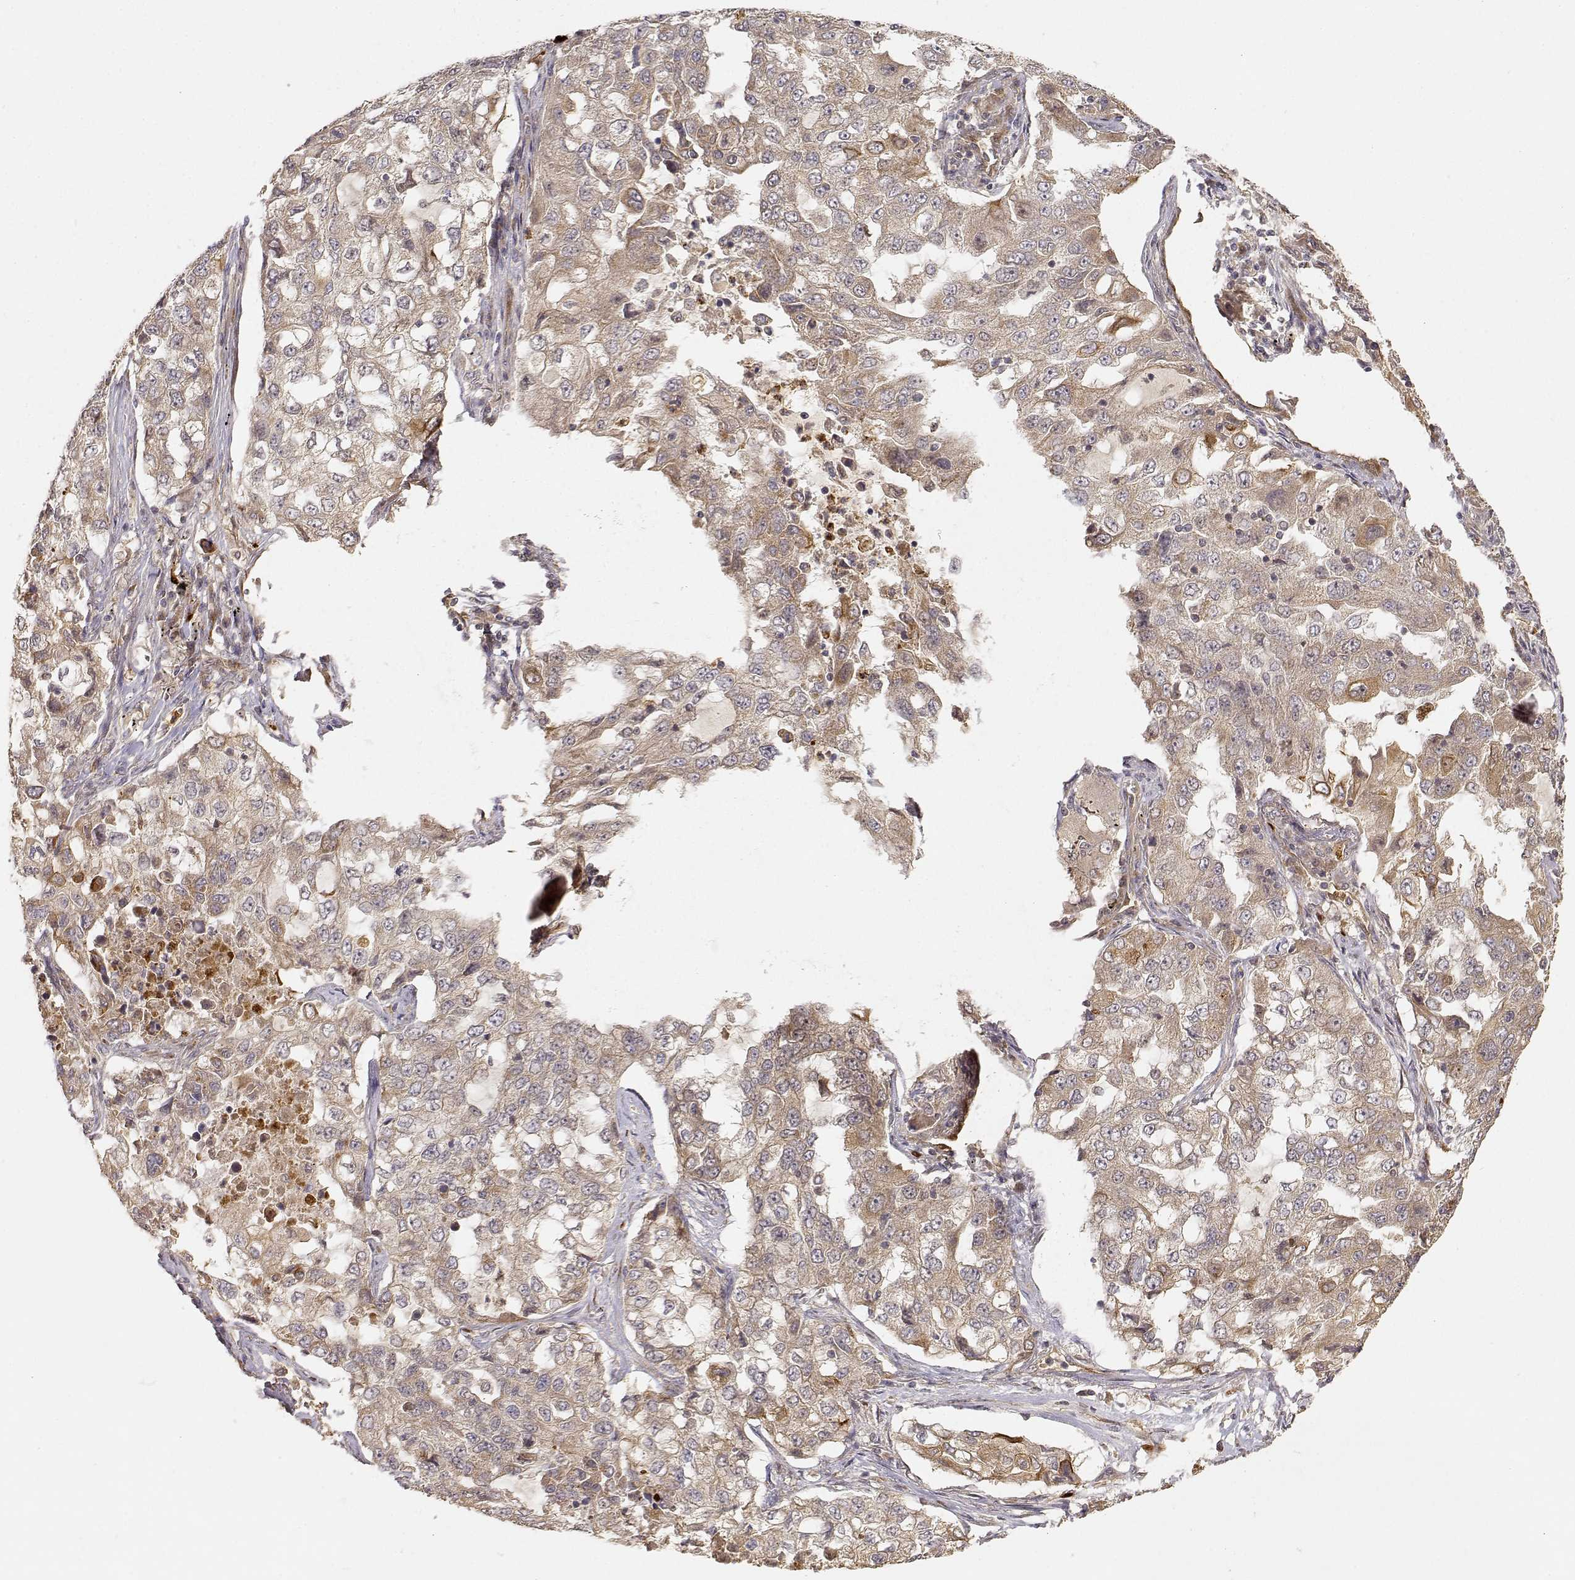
{"staining": {"intensity": "weak", "quantity": ">75%", "location": "cytoplasmic/membranous"}, "tissue": "lung cancer", "cell_type": "Tumor cells", "image_type": "cancer", "snomed": [{"axis": "morphology", "description": "Adenocarcinoma, NOS"}, {"axis": "topography", "description": "Lung"}], "caption": "Brown immunohistochemical staining in adenocarcinoma (lung) demonstrates weak cytoplasmic/membranous staining in approximately >75% of tumor cells.", "gene": "CDK5RAP2", "patient": {"sex": "female", "age": 61}}